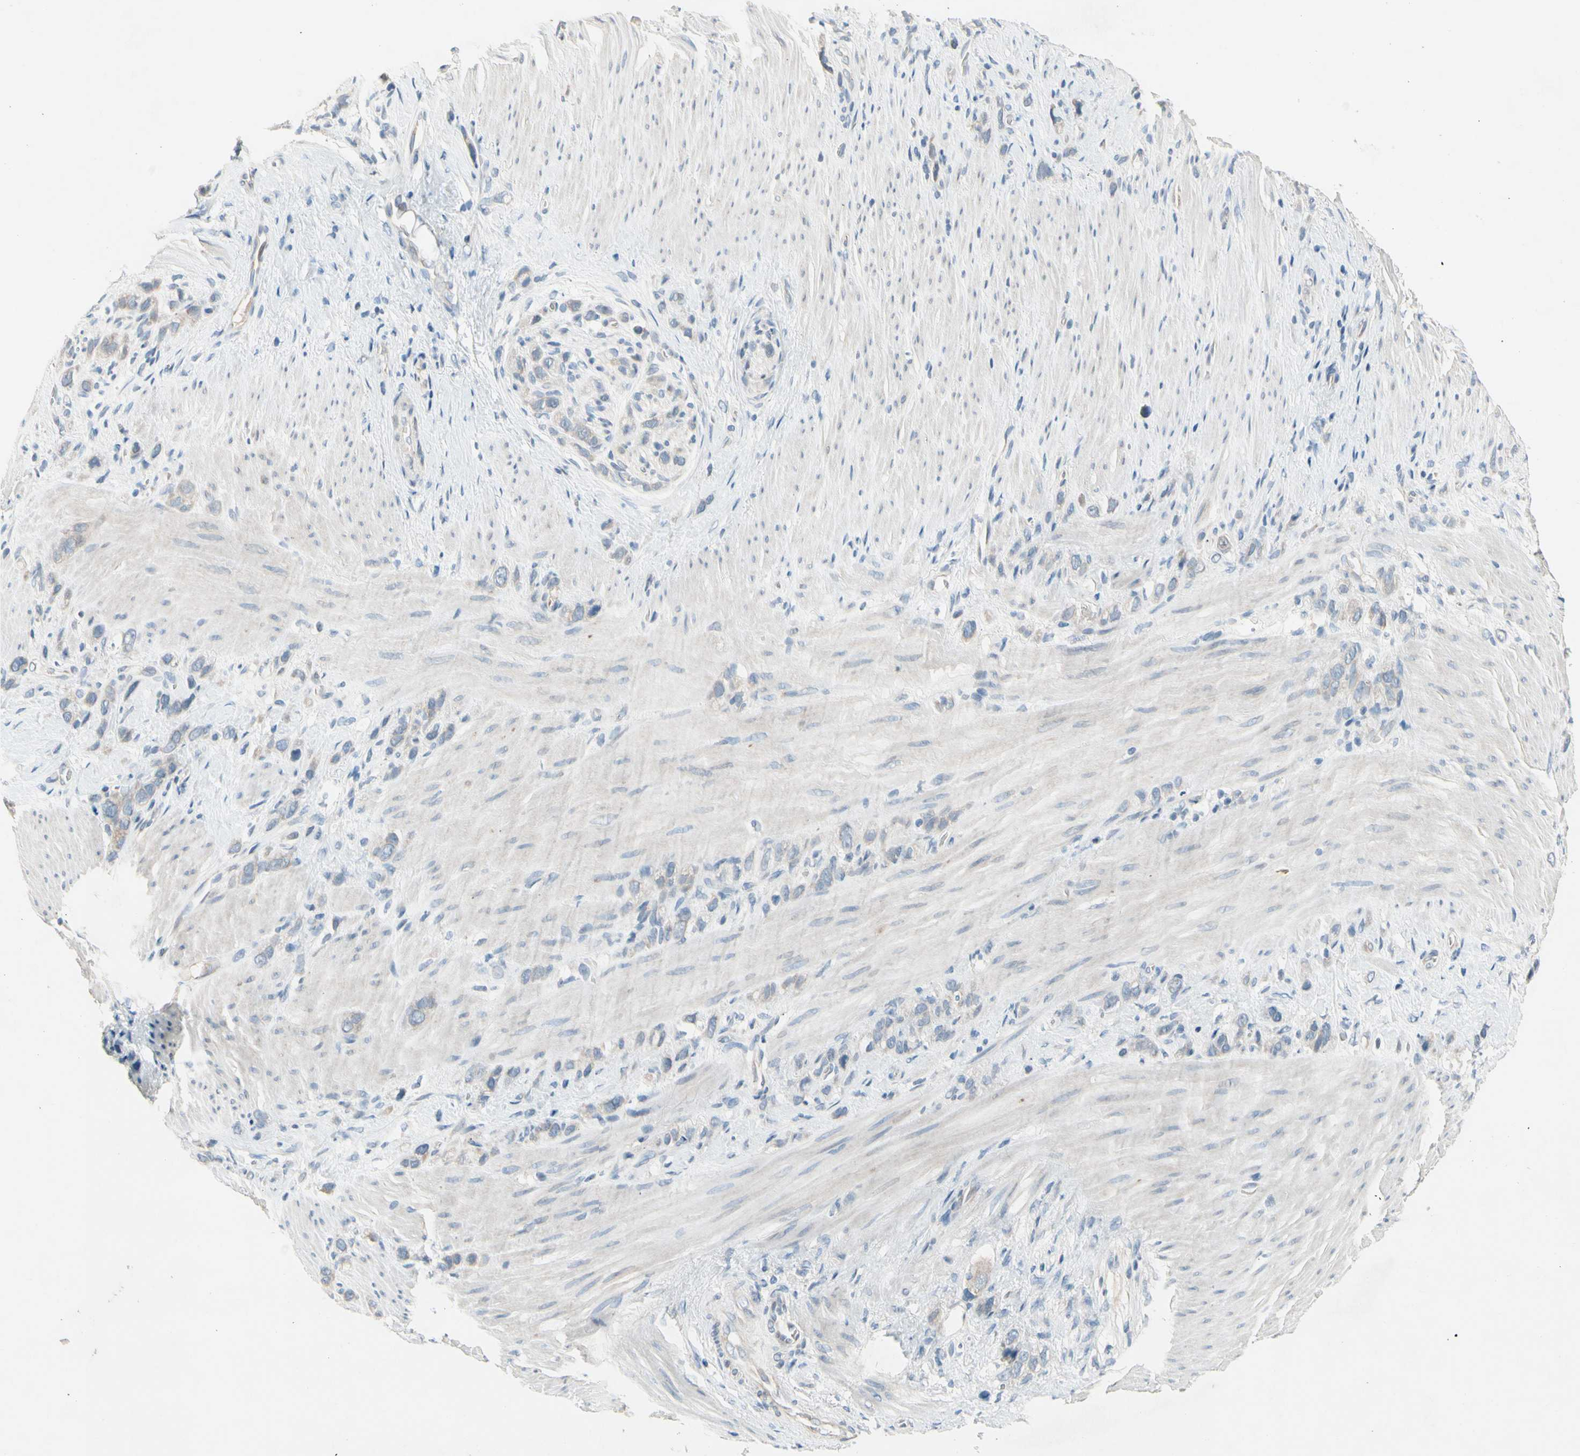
{"staining": {"intensity": "weak", "quantity": "<25%", "location": "cytoplasmic/membranous"}, "tissue": "stomach cancer", "cell_type": "Tumor cells", "image_type": "cancer", "snomed": [{"axis": "morphology", "description": "Normal tissue, NOS"}, {"axis": "morphology", "description": "Adenocarcinoma, NOS"}, {"axis": "morphology", "description": "Adenocarcinoma, High grade"}, {"axis": "topography", "description": "Stomach, upper"}, {"axis": "topography", "description": "Stomach"}], "caption": "This is an immunohistochemistry (IHC) histopathology image of human stomach adenocarcinoma. There is no staining in tumor cells.", "gene": "PIP5K1B", "patient": {"sex": "female", "age": 65}}